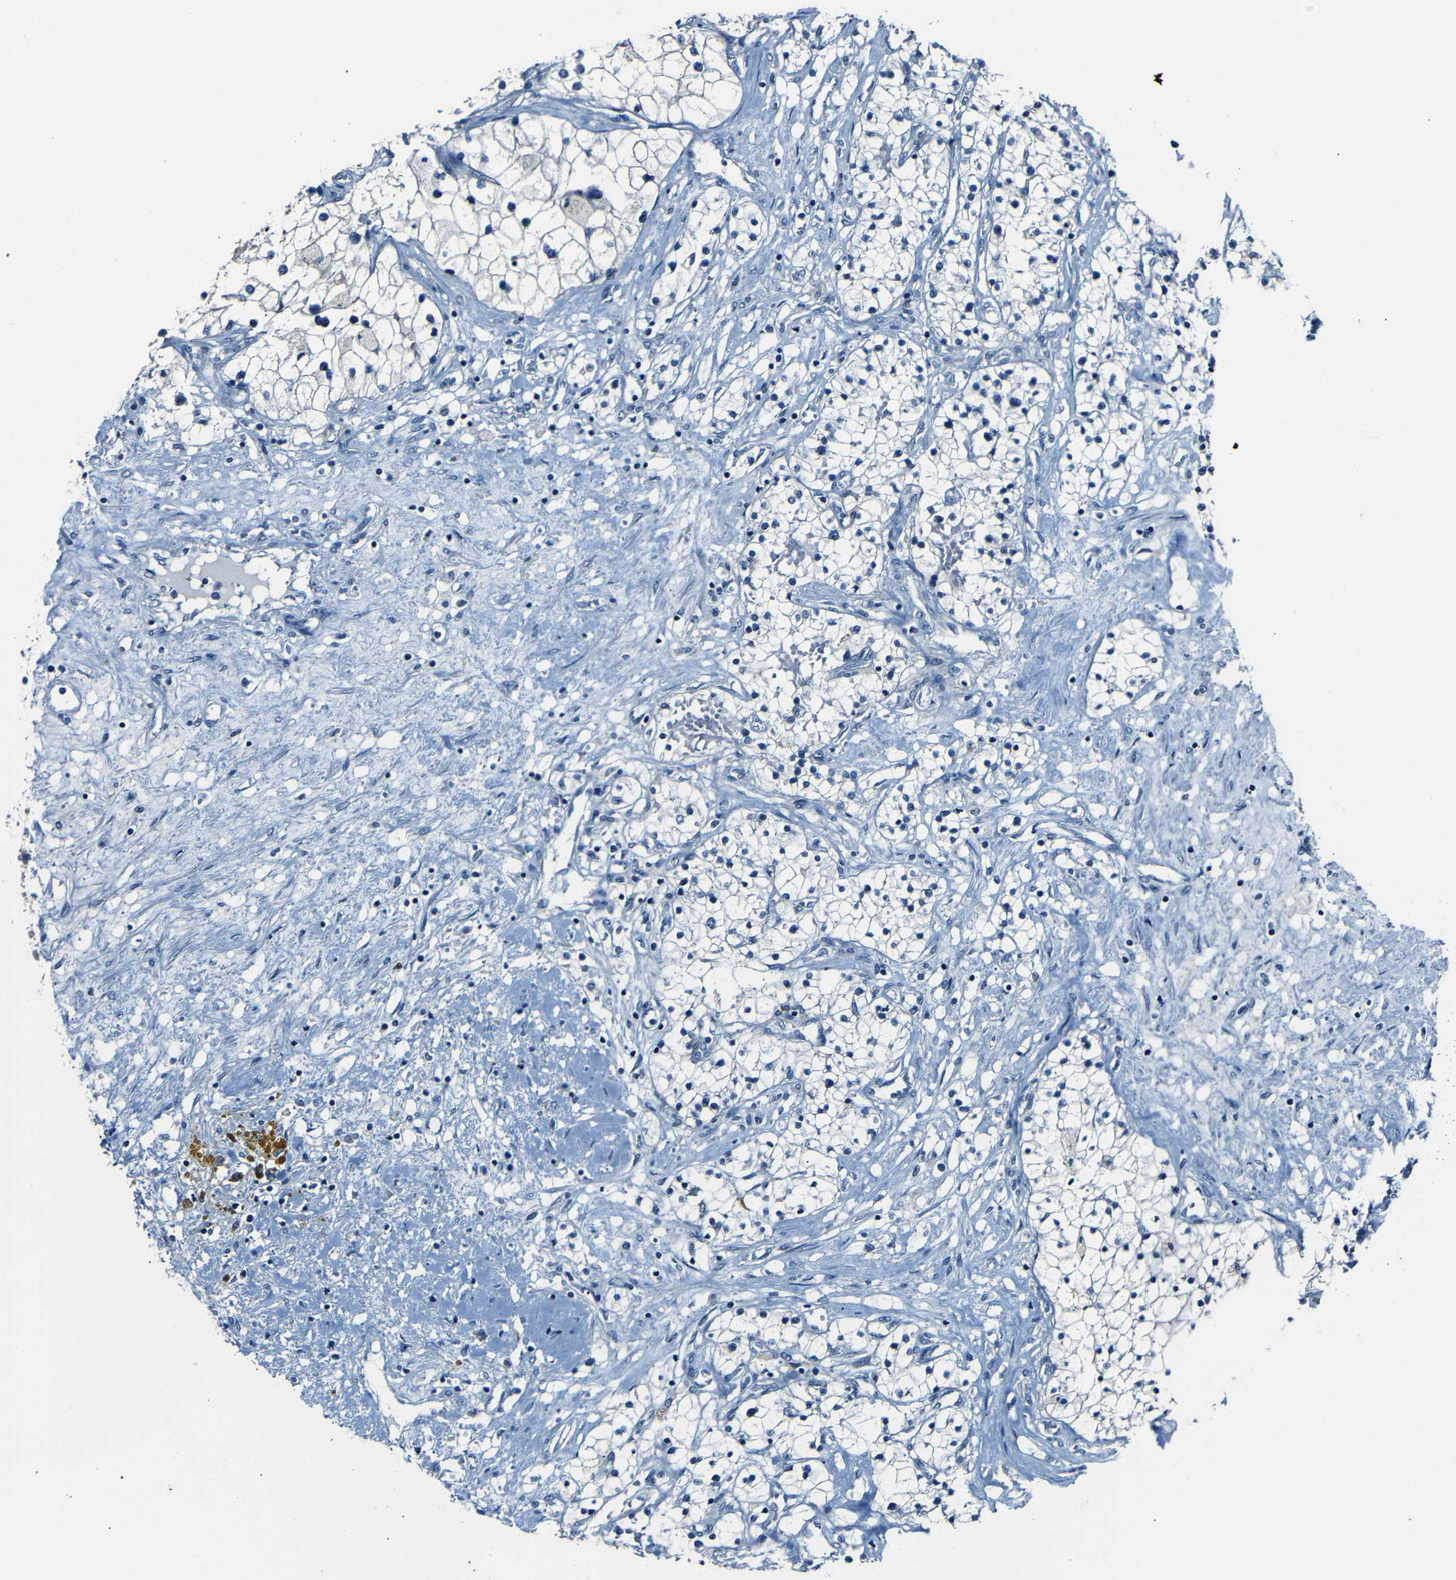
{"staining": {"intensity": "weak", "quantity": "<25%", "location": "cytoplasmic/membranous"}, "tissue": "renal cancer", "cell_type": "Tumor cells", "image_type": "cancer", "snomed": [{"axis": "morphology", "description": "Adenocarcinoma, NOS"}, {"axis": "topography", "description": "Kidney"}], "caption": "High magnification brightfield microscopy of adenocarcinoma (renal) stained with DAB (brown) and counterstained with hematoxylin (blue): tumor cells show no significant staining.", "gene": "ANK3", "patient": {"sex": "male", "age": 68}}